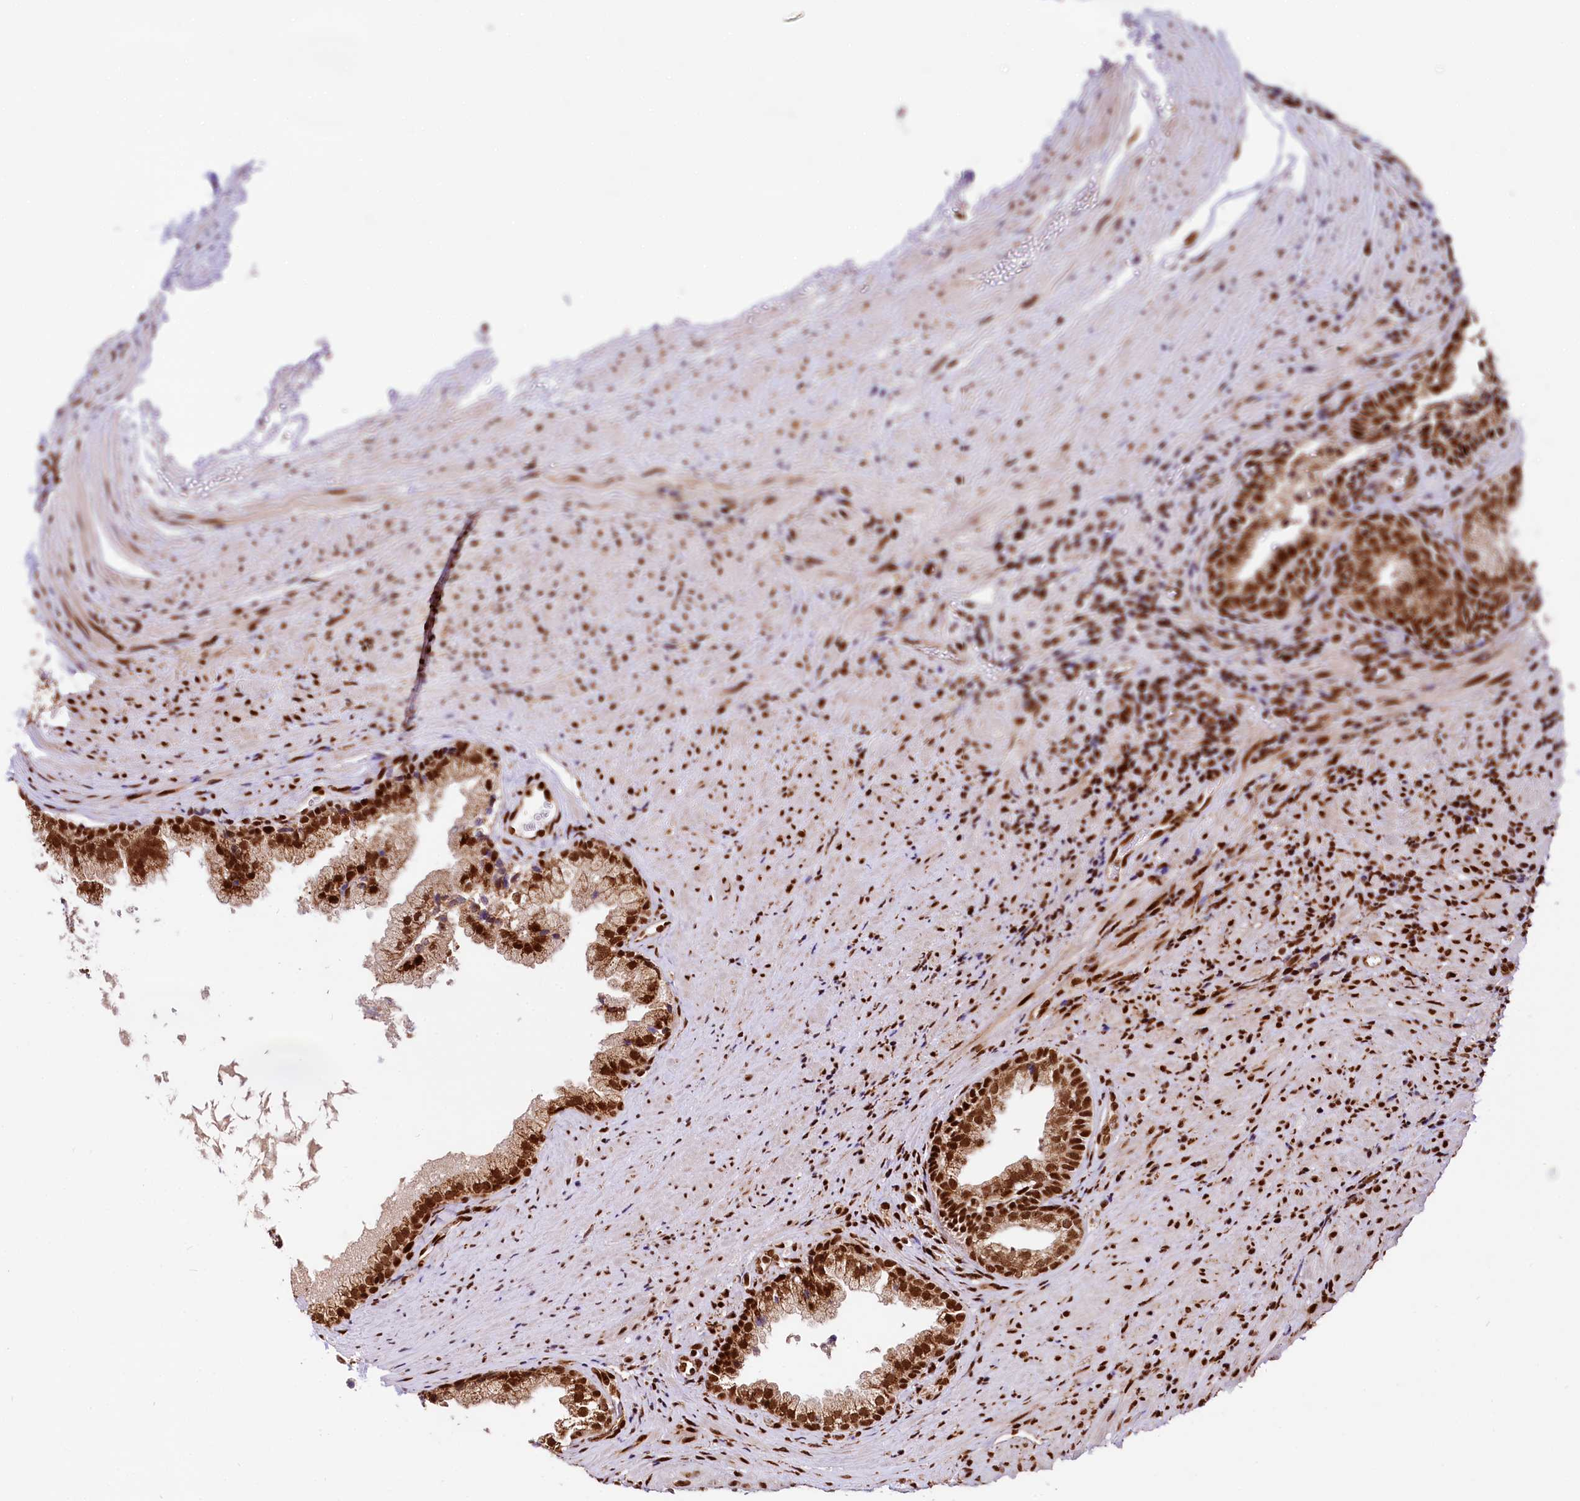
{"staining": {"intensity": "strong", "quantity": ">75%", "location": "cytoplasmic/membranous,nuclear"}, "tissue": "prostate", "cell_type": "Glandular cells", "image_type": "normal", "snomed": [{"axis": "morphology", "description": "Normal tissue, NOS"}, {"axis": "topography", "description": "Prostate"}], "caption": "Unremarkable prostate displays strong cytoplasmic/membranous,nuclear positivity in about >75% of glandular cells, visualized by immunohistochemistry. (IHC, brightfield microscopy, high magnification).", "gene": "PDS5B", "patient": {"sex": "male", "age": 76}}